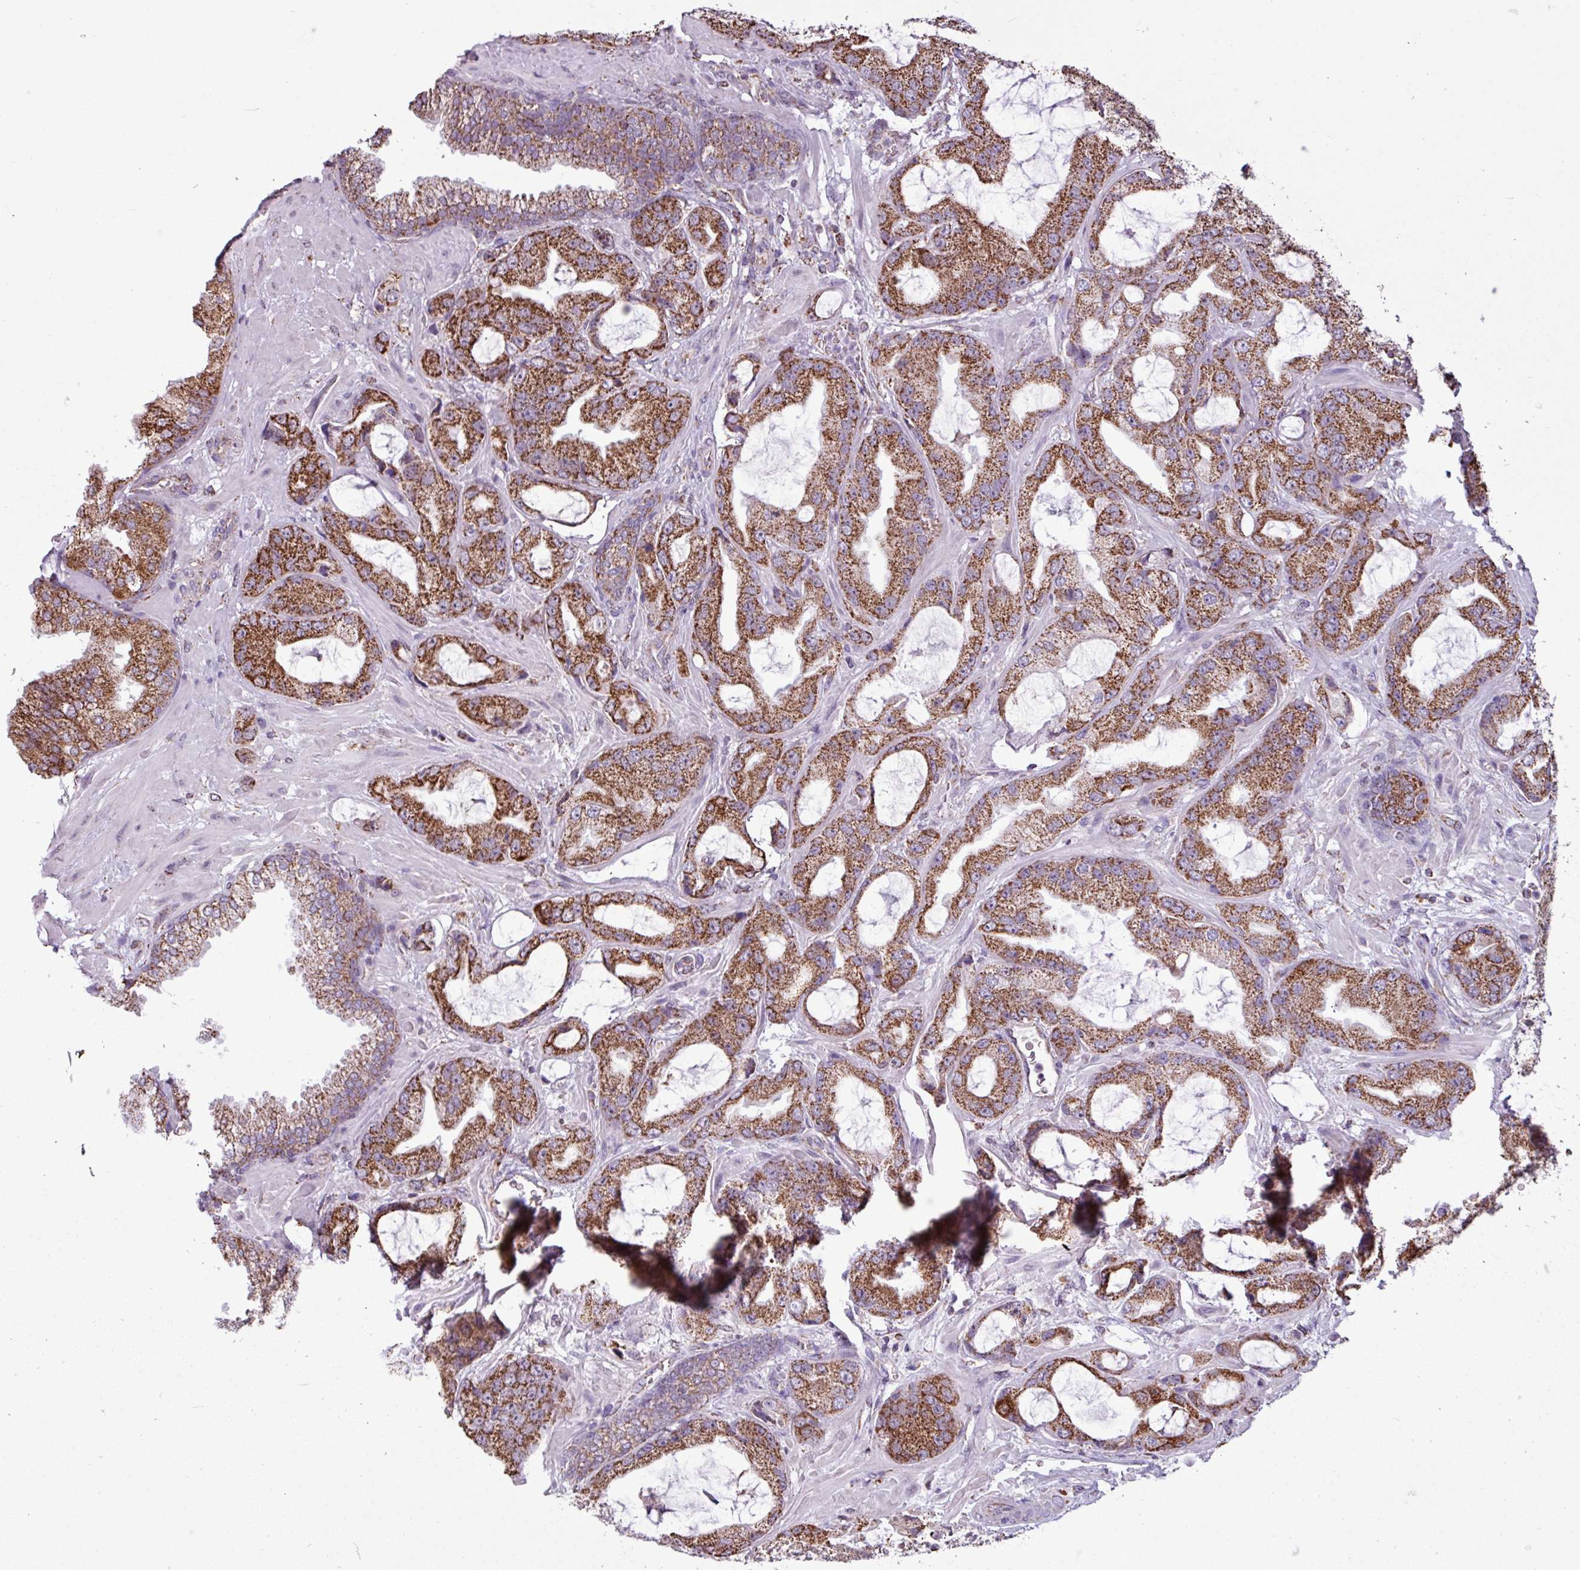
{"staining": {"intensity": "strong", "quantity": ">75%", "location": "cytoplasmic/membranous"}, "tissue": "prostate cancer", "cell_type": "Tumor cells", "image_type": "cancer", "snomed": [{"axis": "morphology", "description": "Adenocarcinoma, High grade"}, {"axis": "topography", "description": "Prostate"}], "caption": "Prostate high-grade adenocarcinoma stained with a protein marker displays strong staining in tumor cells.", "gene": "ALG8", "patient": {"sex": "male", "age": 68}}